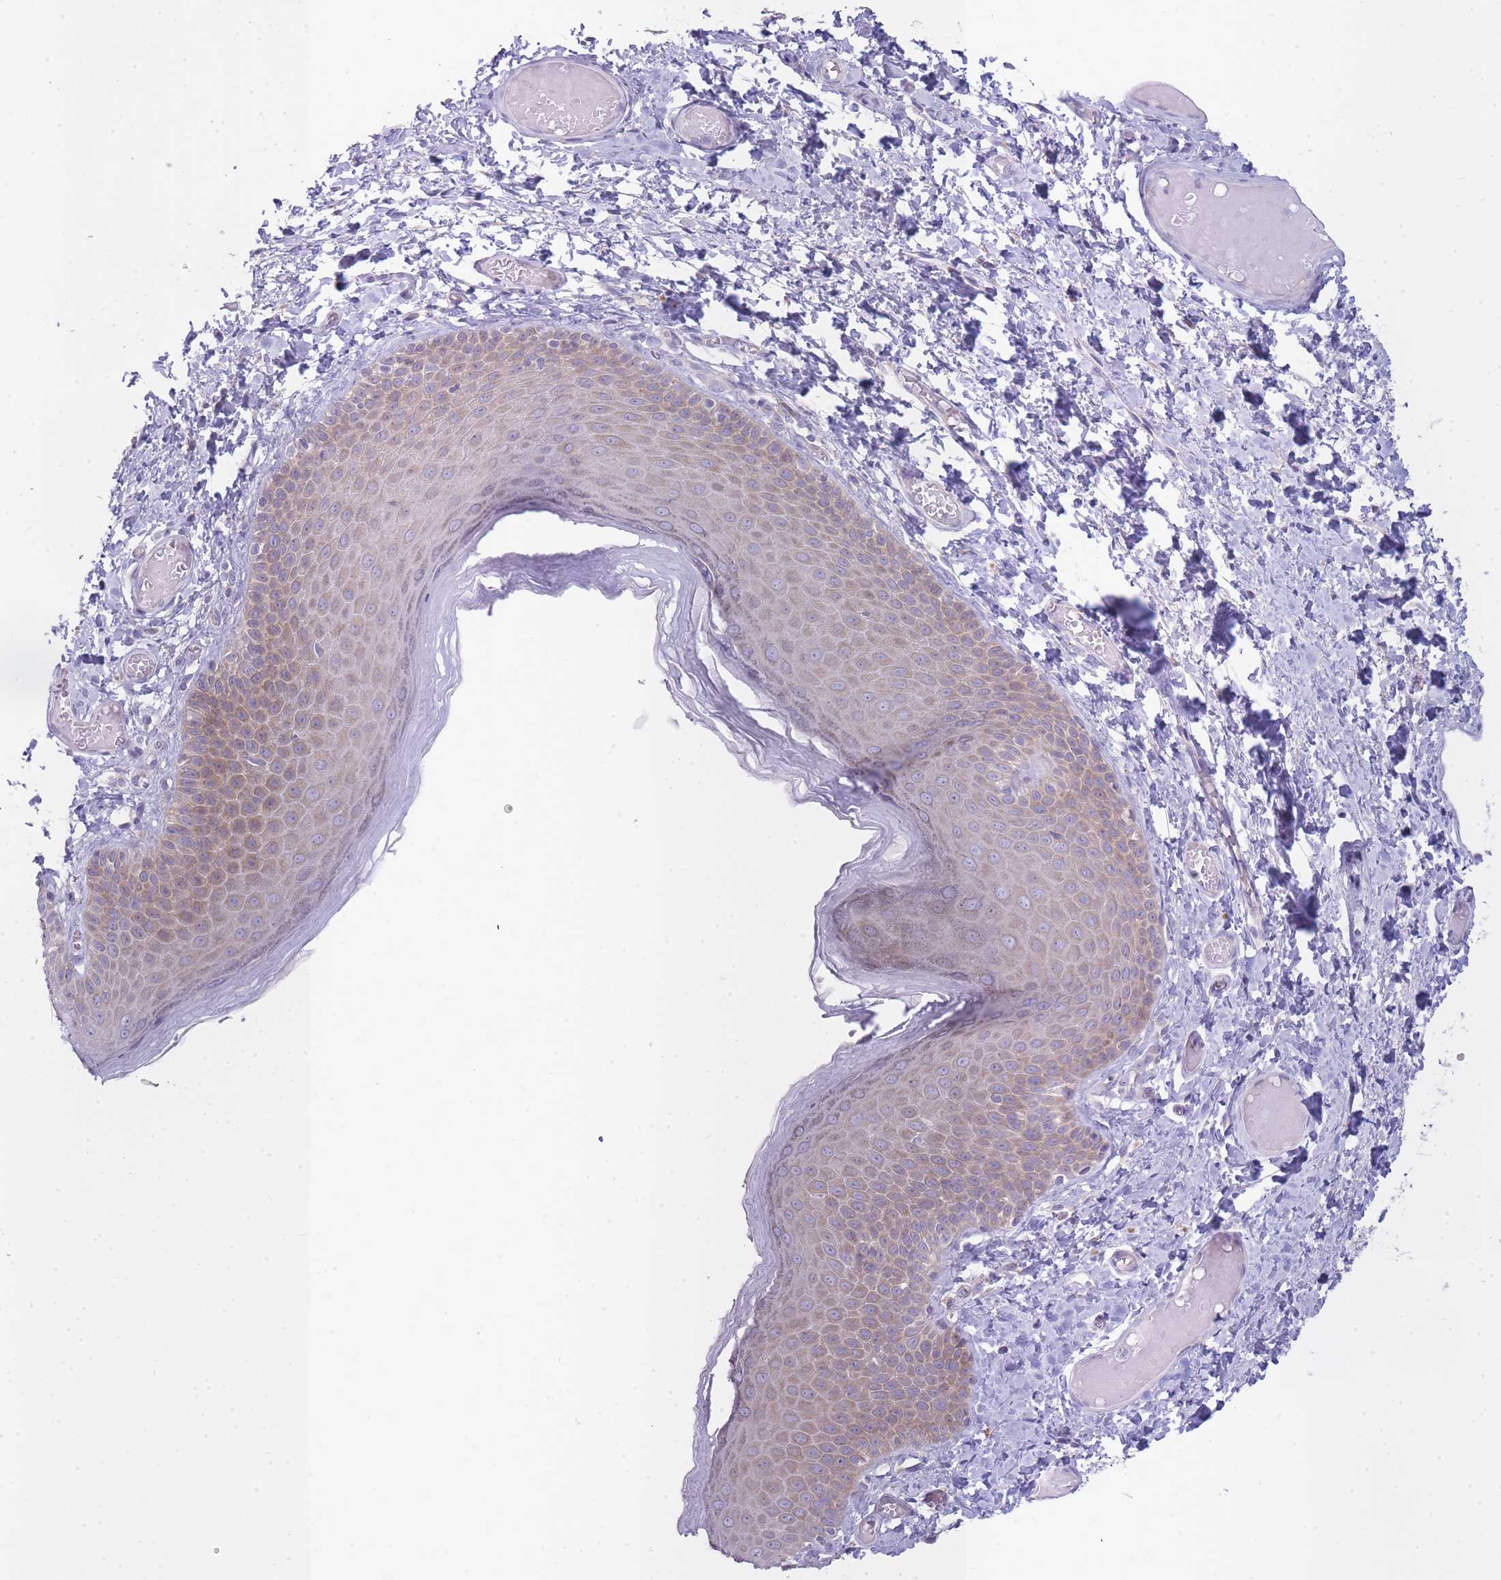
{"staining": {"intensity": "moderate", "quantity": "25%-75%", "location": "cytoplasmic/membranous"}, "tissue": "skin", "cell_type": "Epidermal cells", "image_type": "normal", "snomed": [{"axis": "morphology", "description": "Normal tissue, NOS"}, {"axis": "topography", "description": "Anal"}], "caption": "This is an image of IHC staining of benign skin, which shows moderate staining in the cytoplasmic/membranous of epidermal cells.", "gene": "OR5L1", "patient": {"sex": "female", "age": 40}}